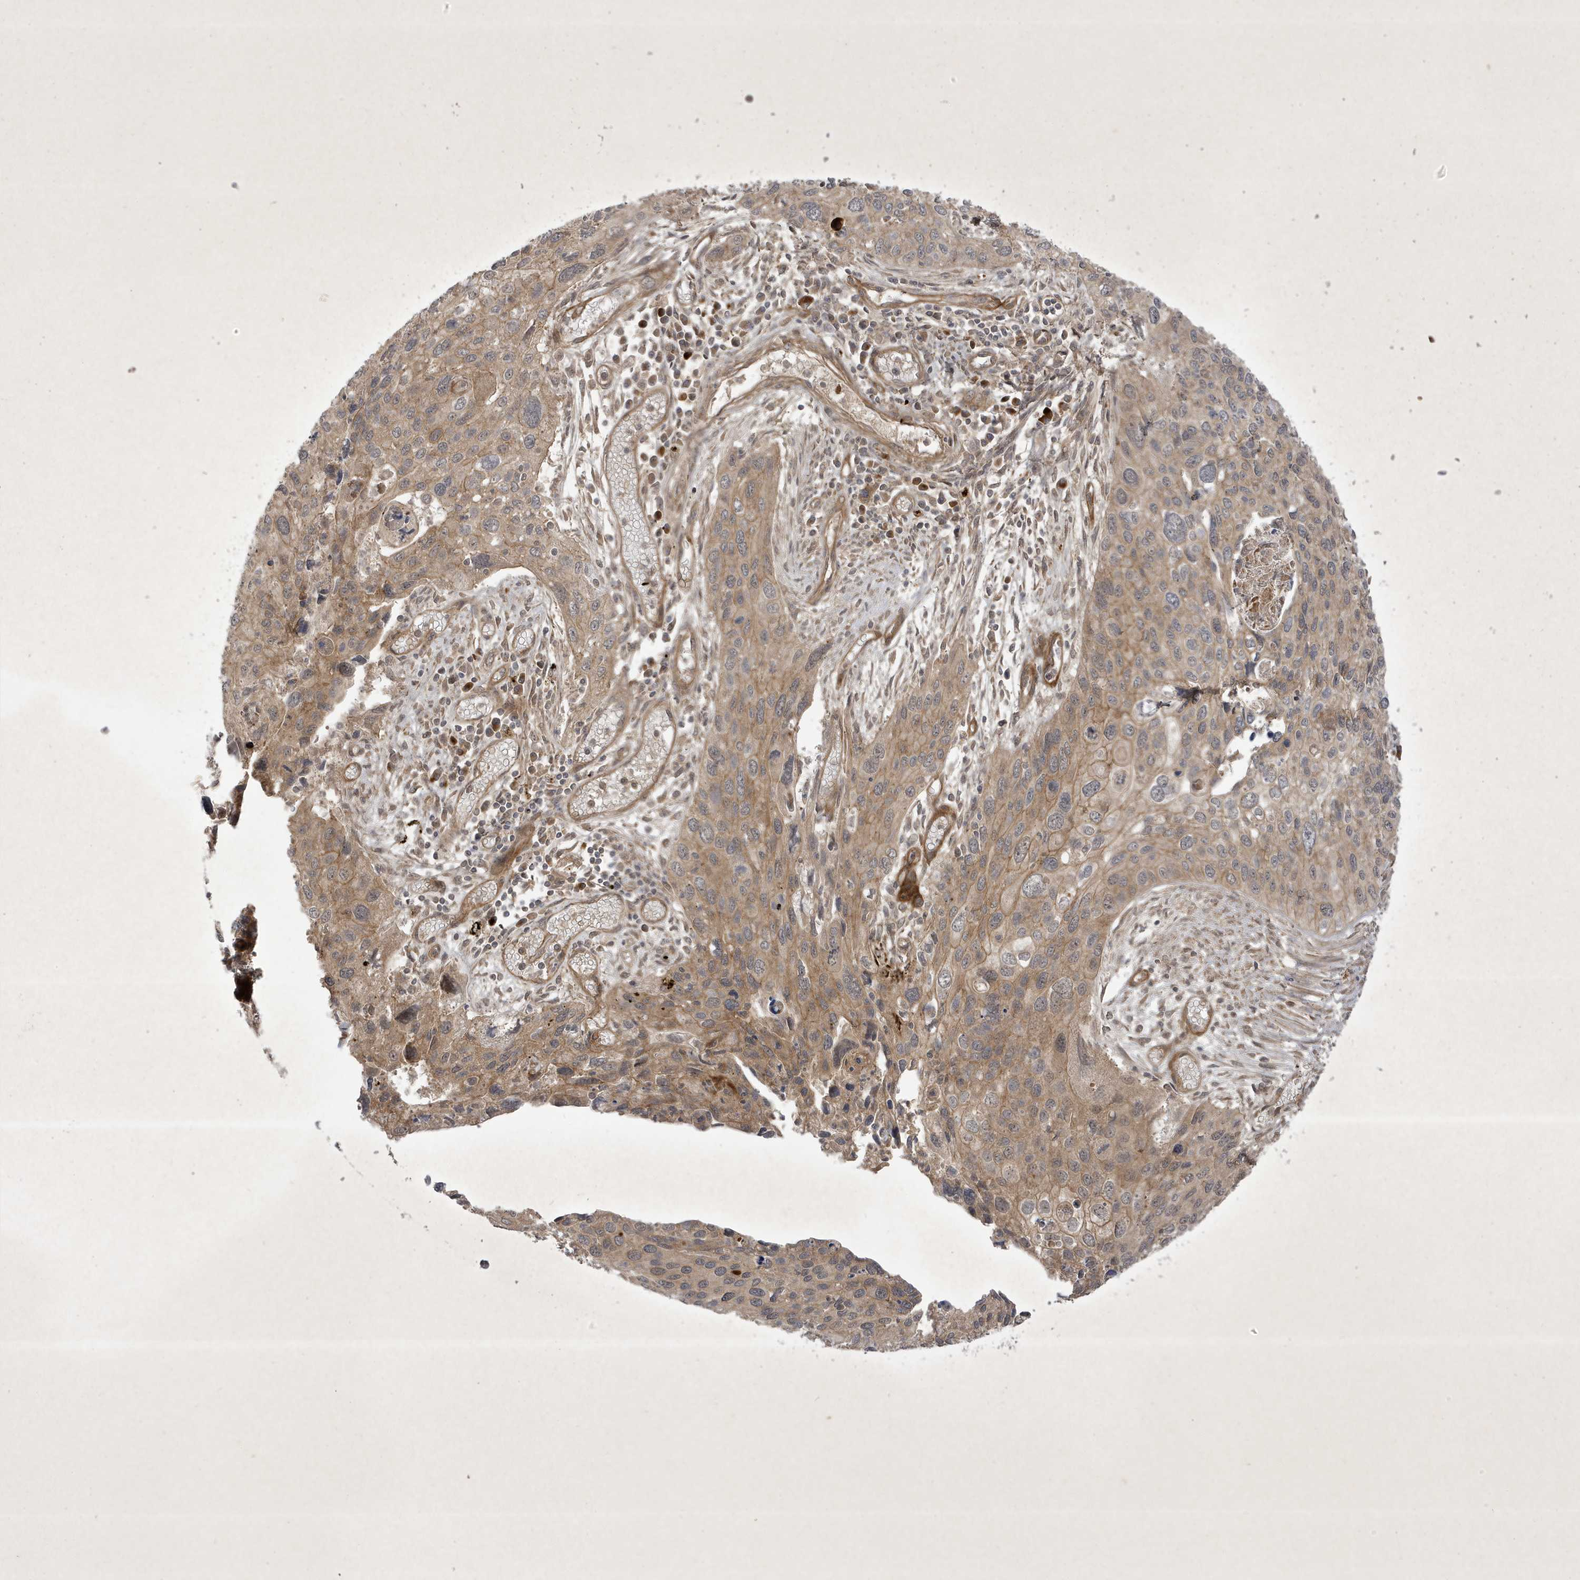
{"staining": {"intensity": "weak", "quantity": ">75%", "location": "cytoplasmic/membranous"}, "tissue": "cervical cancer", "cell_type": "Tumor cells", "image_type": "cancer", "snomed": [{"axis": "morphology", "description": "Squamous cell carcinoma, NOS"}, {"axis": "topography", "description": "Cervix"}], "caption": "Weak cytoplasmic/membranous positivity for a protein is identified in about >75% of tumor cells of cervical cancer using IHC.", "gene": "FAM83C", "patient": {"sex": "female", "age": 55}}